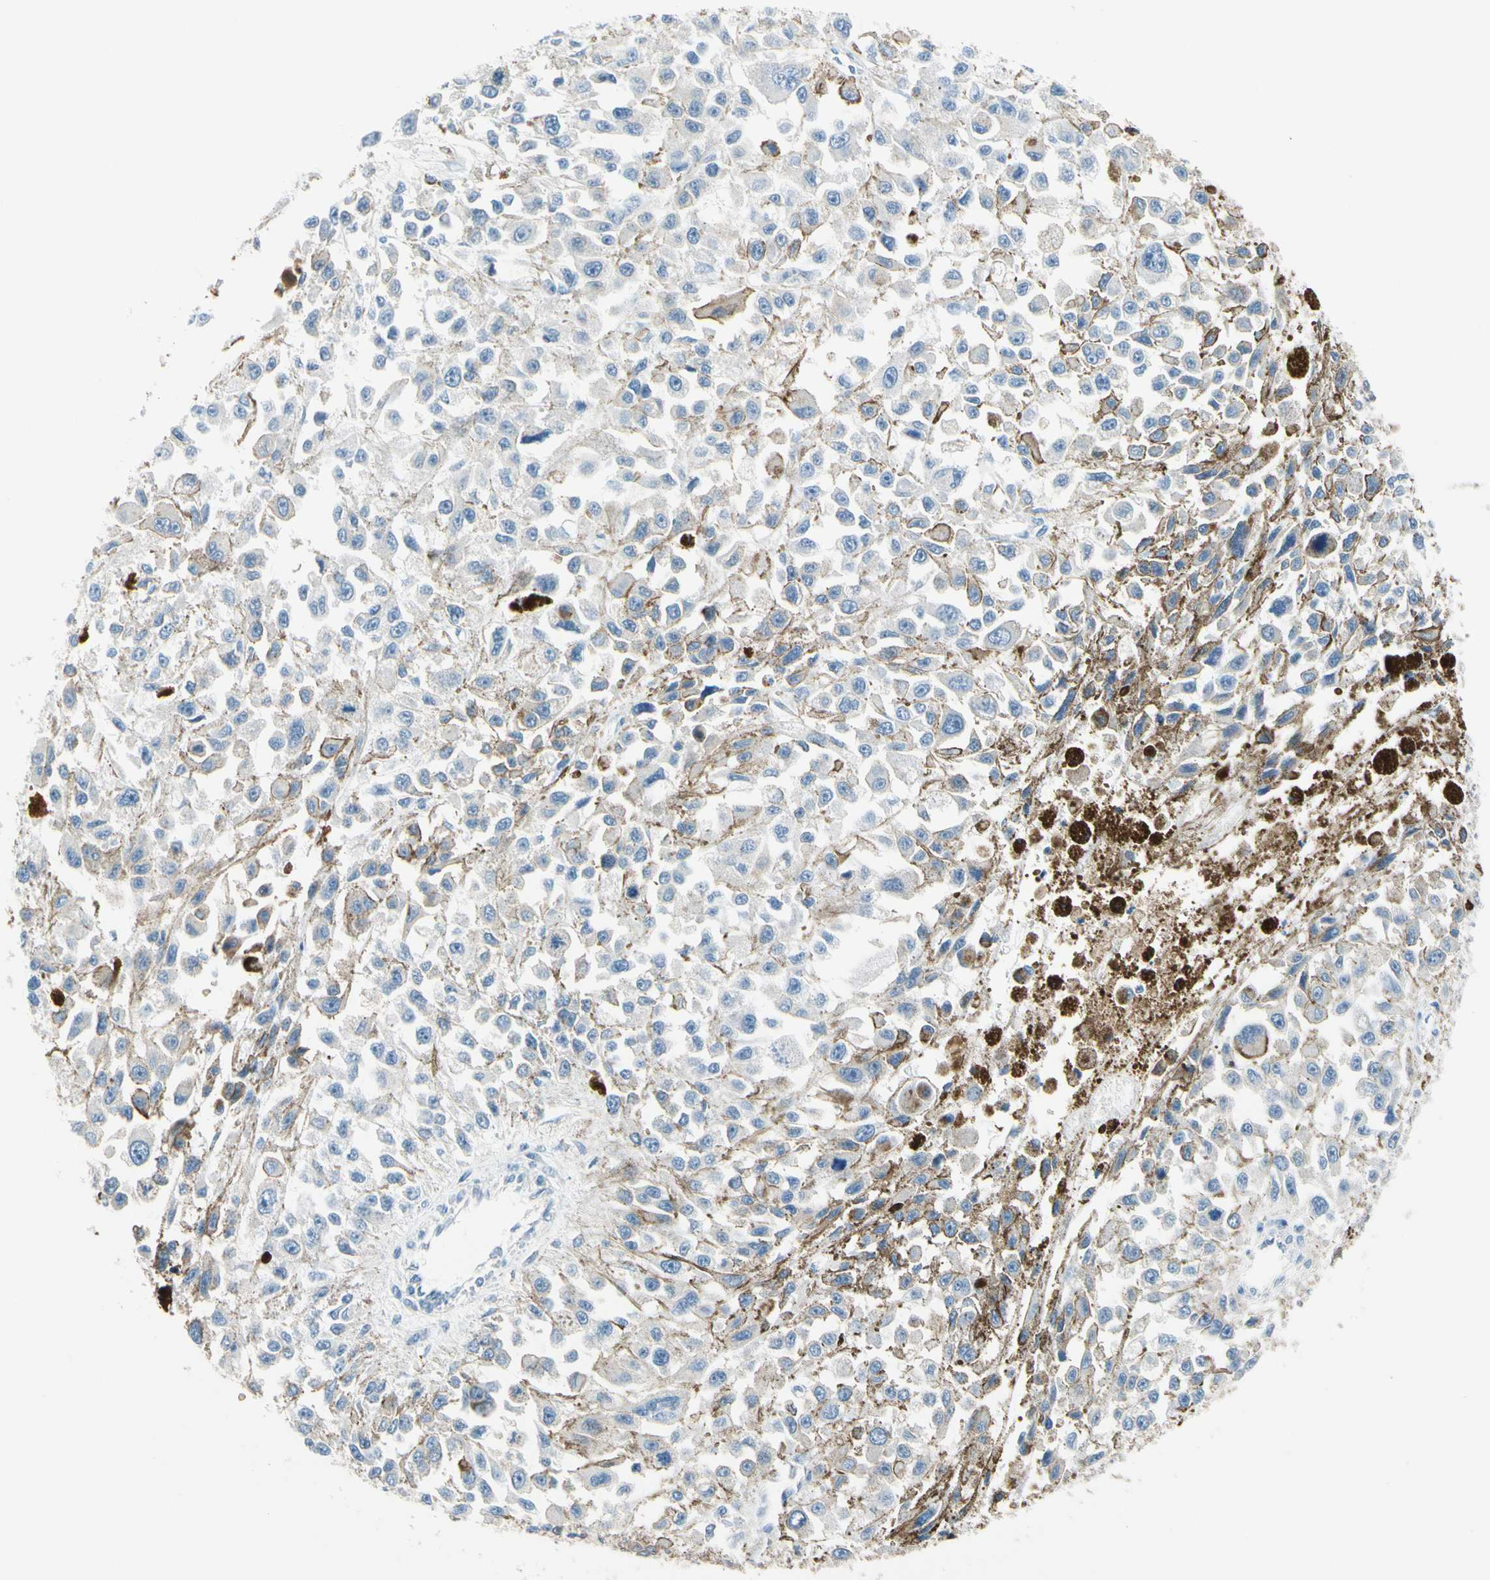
{"staining": {"intensity": "negative", "quantity": "none", "location": "none"}, "tissue": "melanoma", "cell_type": "Tumor cells", "image_type": "cancer", "snomed": [{"axis": "morphology", "description": "Malignant melanoma, Metastatic site"}, {"axis": "topography", "description": "Lymph node"}], "caption": "Tumor cells show no significant expression in malignant melanoma (metastatic site). (DAB (3,3'-diaminobenzidine) immunohistochemistry (IHC) visualized using brightfield microscopy, high magnification).", "gene": "CNDP1", "patient": {"sex": "male", "age": 59}}